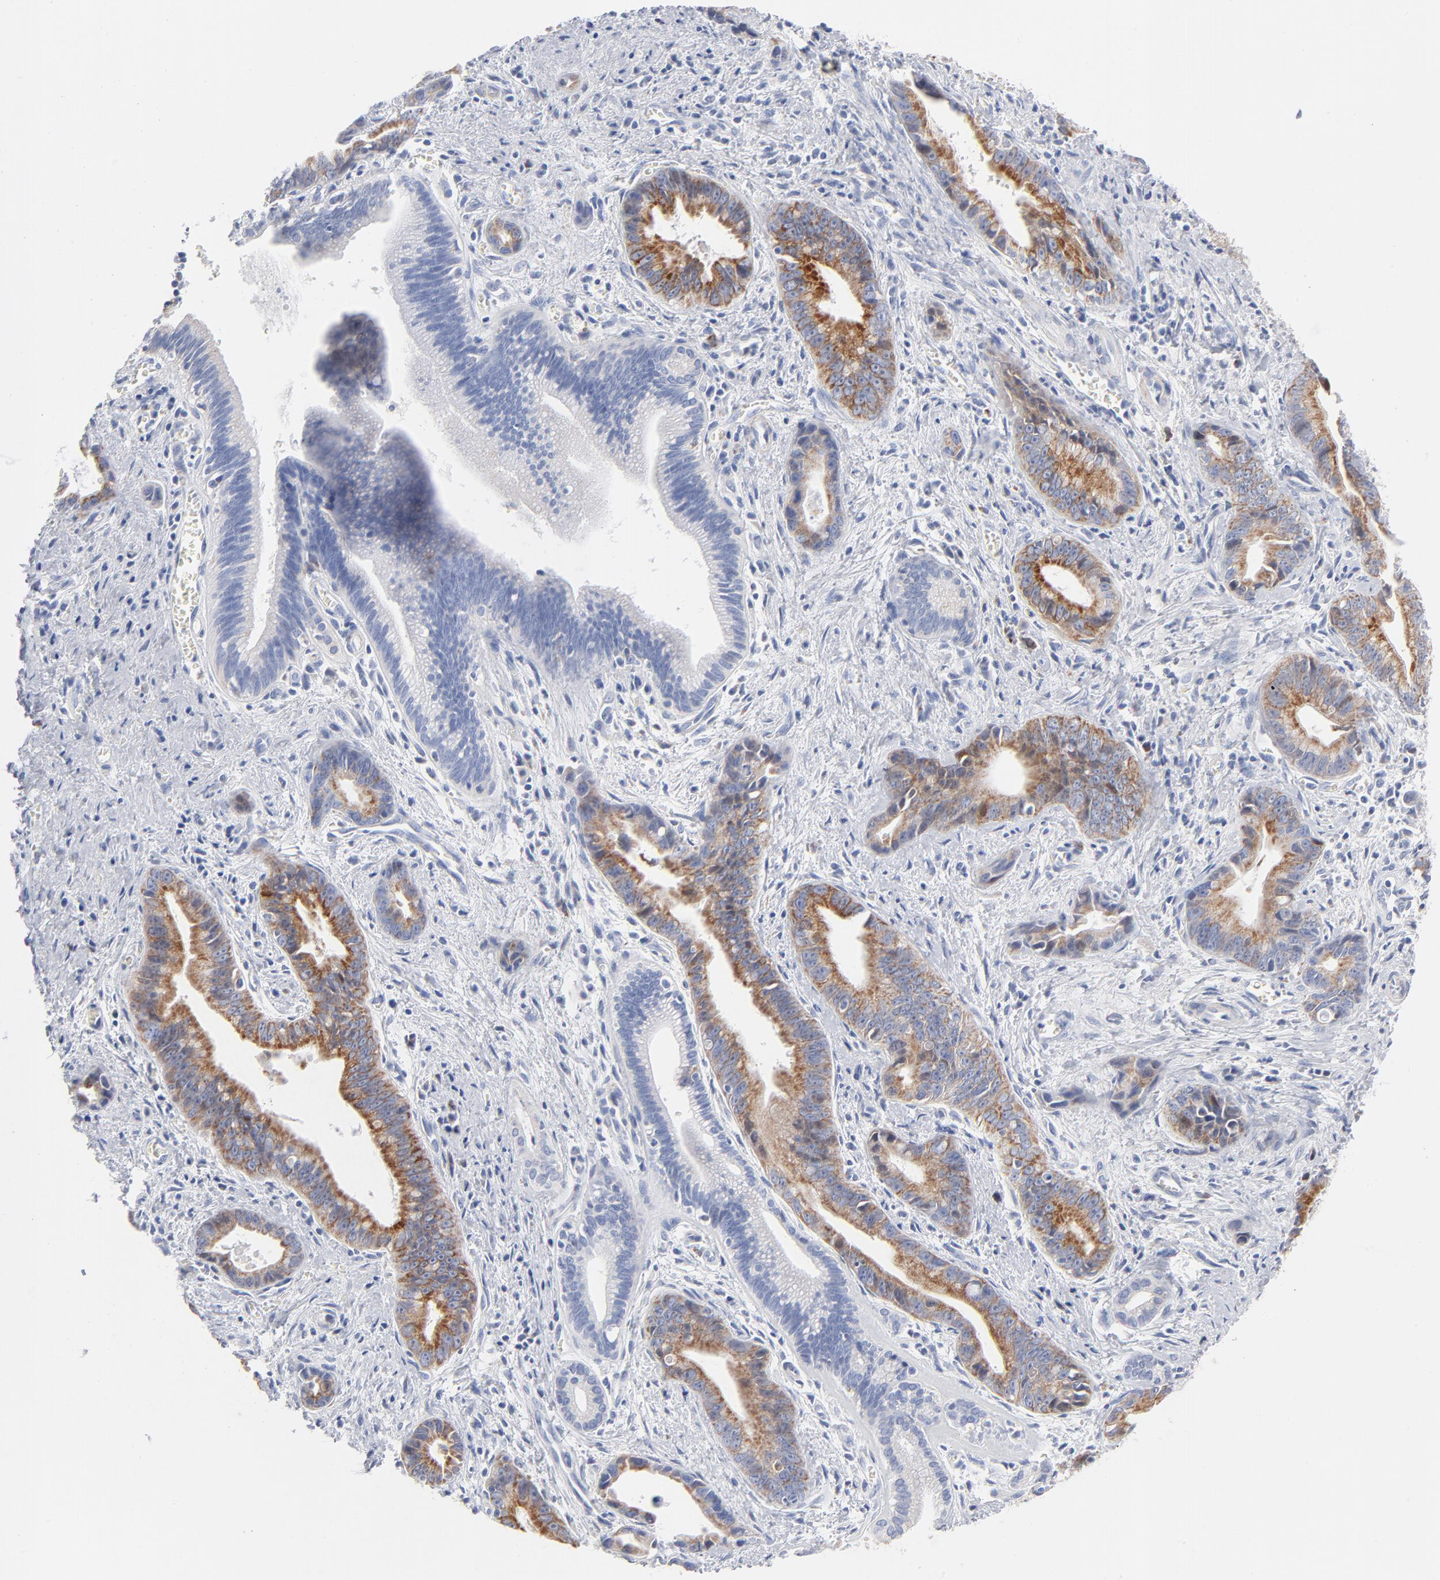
{"staining": {"intensity": "moderate", "quantity": "25%-75%", "location": "cytoplasmic/membranous"}, "tissue": "liver cancer", "cell_type": "Tumor cells", "image_type": "cancer", "snomed": [{"axis": "morphology", "description": "Cholangiocarcinoma"}, {"axis": "topography", "description": "Liver"}], "caption": "This is a micrograph of IHC staining of cholangiocarcinoma (liver), which shows moderate expression in the cytoplasmic/membranous of tumor cells.", "gene": "CHCHD10", "patient": {"sex": "female", "age": 55}}